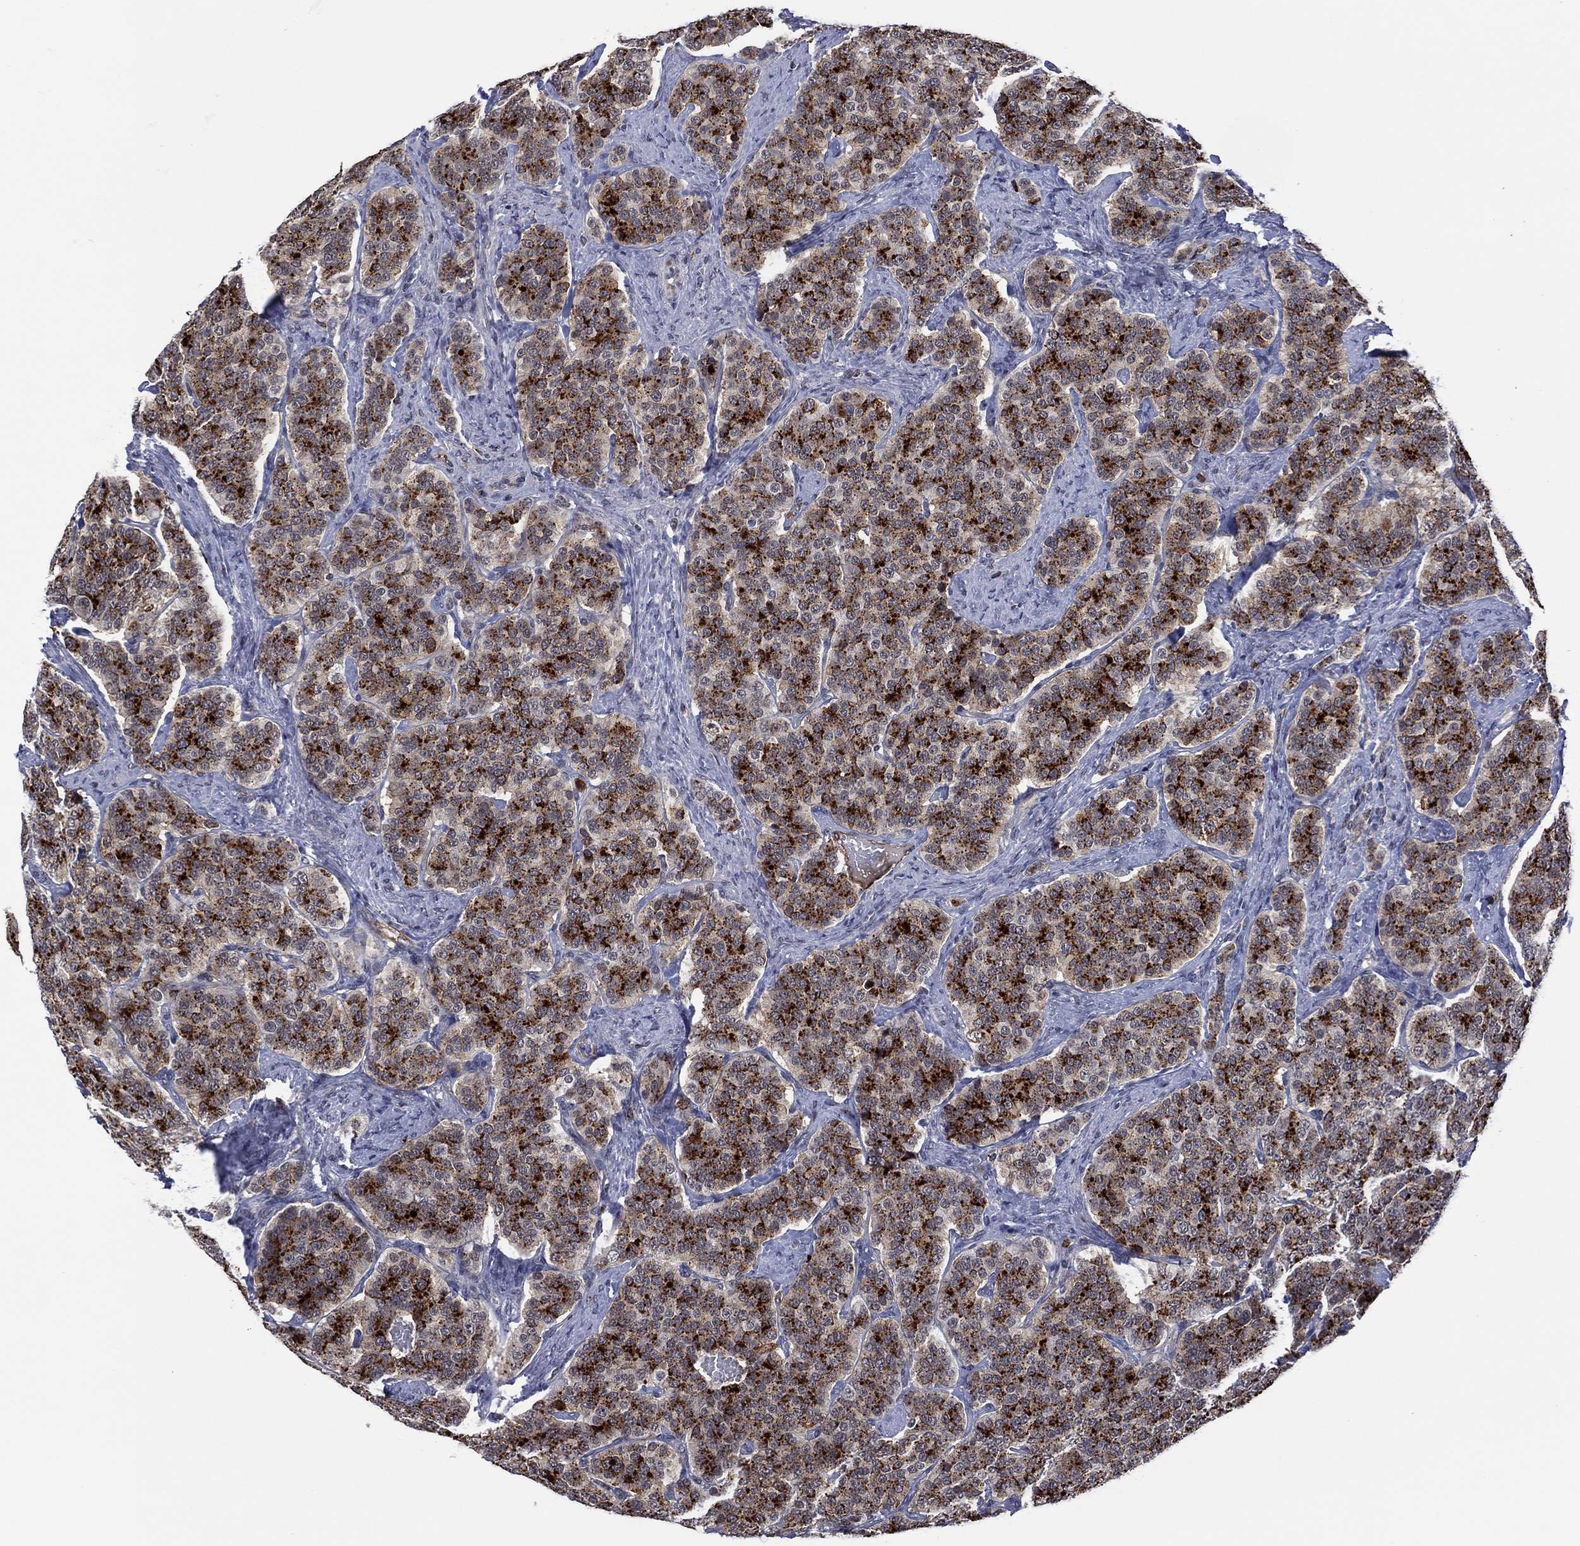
{"staining": {"intensity": "moderate", "quantity": "25%-75%", "location": "cytoplasmic/membranous"}, "tissue": "carcinoid", "cell_type": "Tumor cells", "image_type": "cancer", "snomed": [{"axis": "morphology", "description": "Carcinoid, malignant, NOS"}, {"axis": "topography", "description": "Small intestine"}], "caption": "Tumor cells exhibit medium levels of moderate cytoplasmic/membranous positivity in approximately 25%-75% of cells in carcinoid (malignant). (Stains: DAB (3,3'-diaminobenzidine) in brown, nuclei in blue, Microscopy: brightfield microscopy at high magnification).", "gene": "DPP4", "patient": {"sex": "female", "age": 58}}